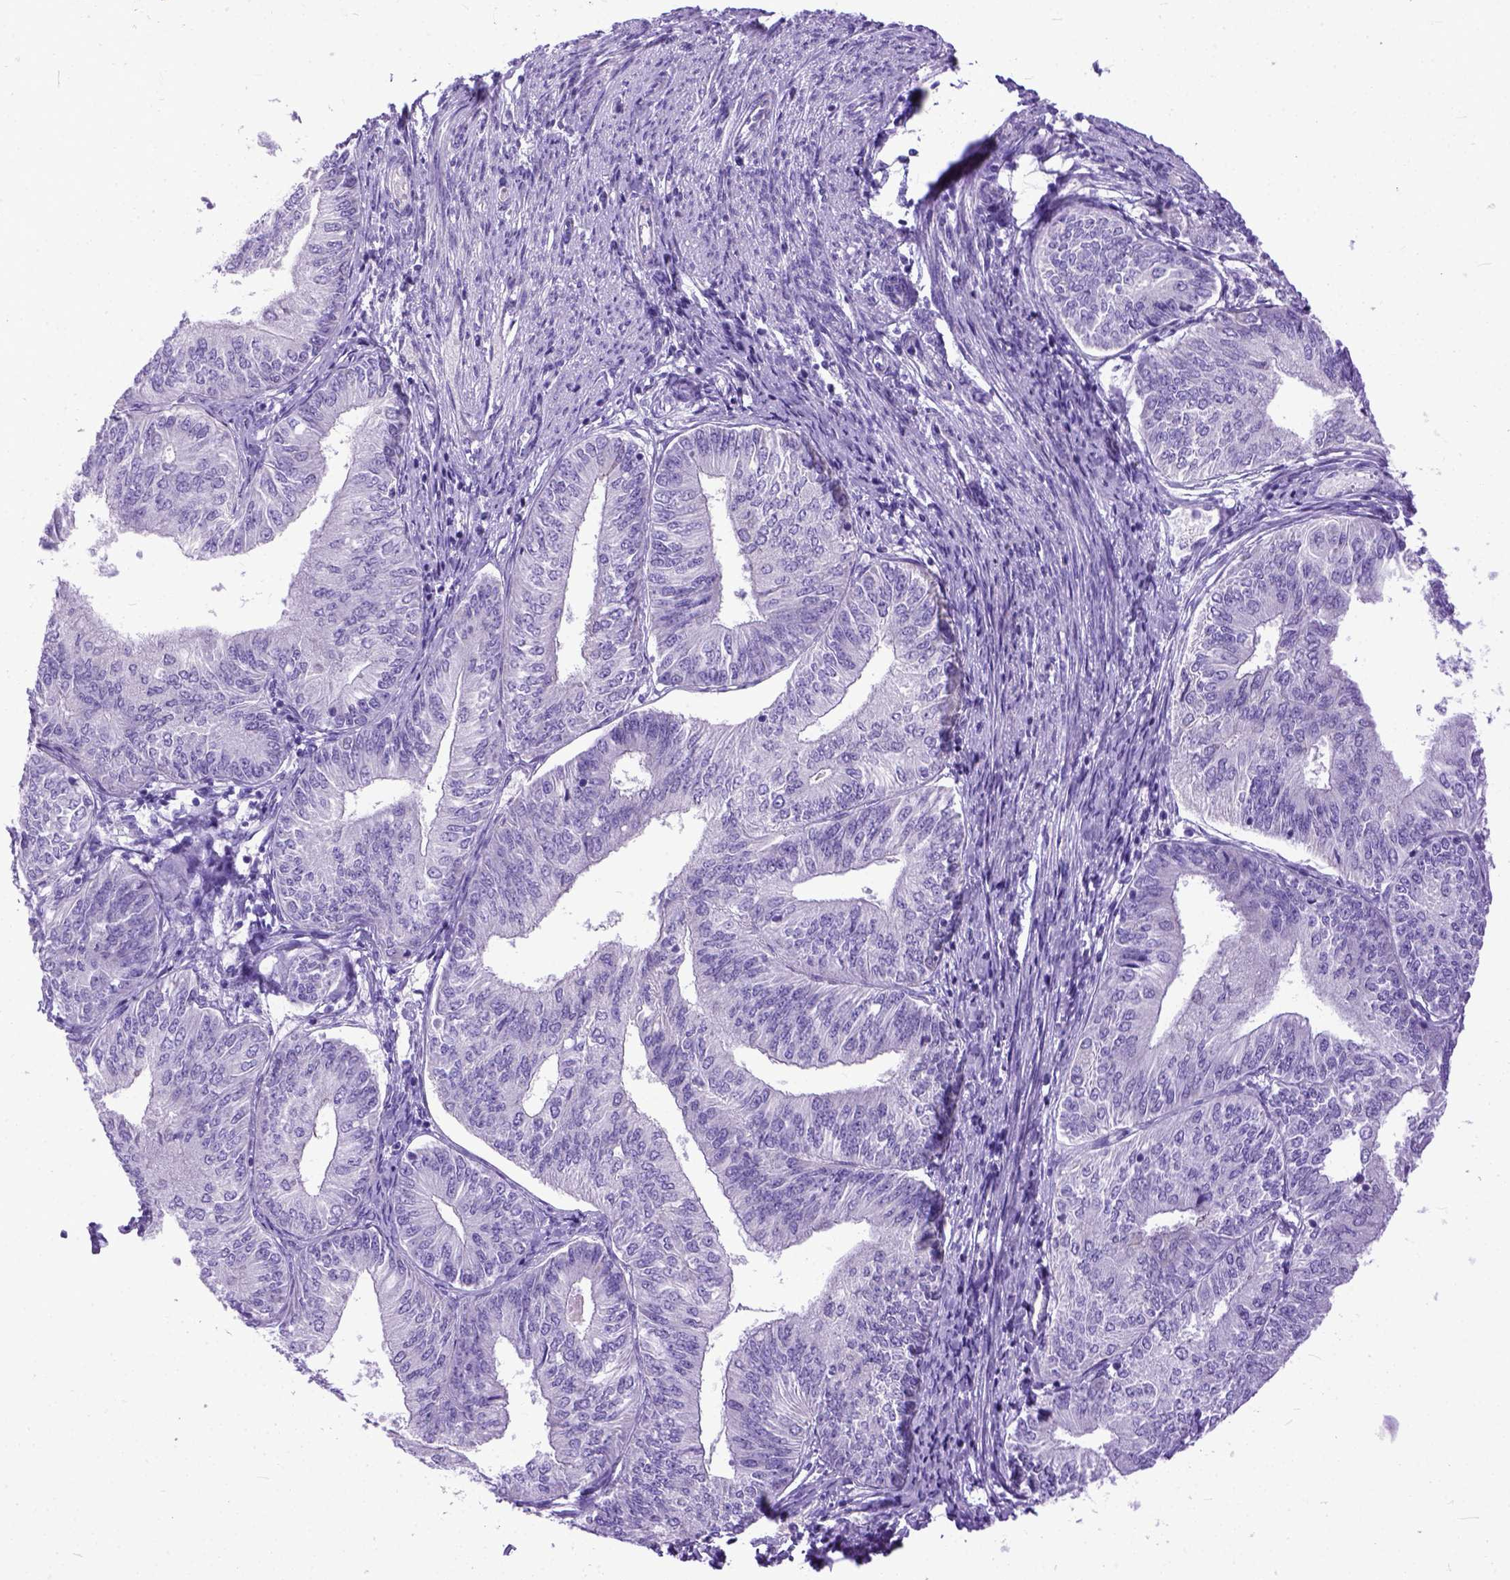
{"staining": {"intensity": "negative", "quantity": "none", "location": "none"}, "tissue": "endometrial cancer", "cell_type": "Tumor cells", "image_type": "cancer", "snomed": [{"axis": "morphology", "description": "Adenocarcinoma, NOS"}, {"axis": "topography", "description": "Endometrium"}], "caption": "Immunohistochemistry (IHC) of endometrial cancer demonstrates no staining in tumor cells. Brightfield microscopy of immunohistochemistry (IHC) stained with DAB (brown) and hematoxylin (blue), captured at high magnification.", "gene": "PPL", "patient": {"sex": "female", "age": 58}}